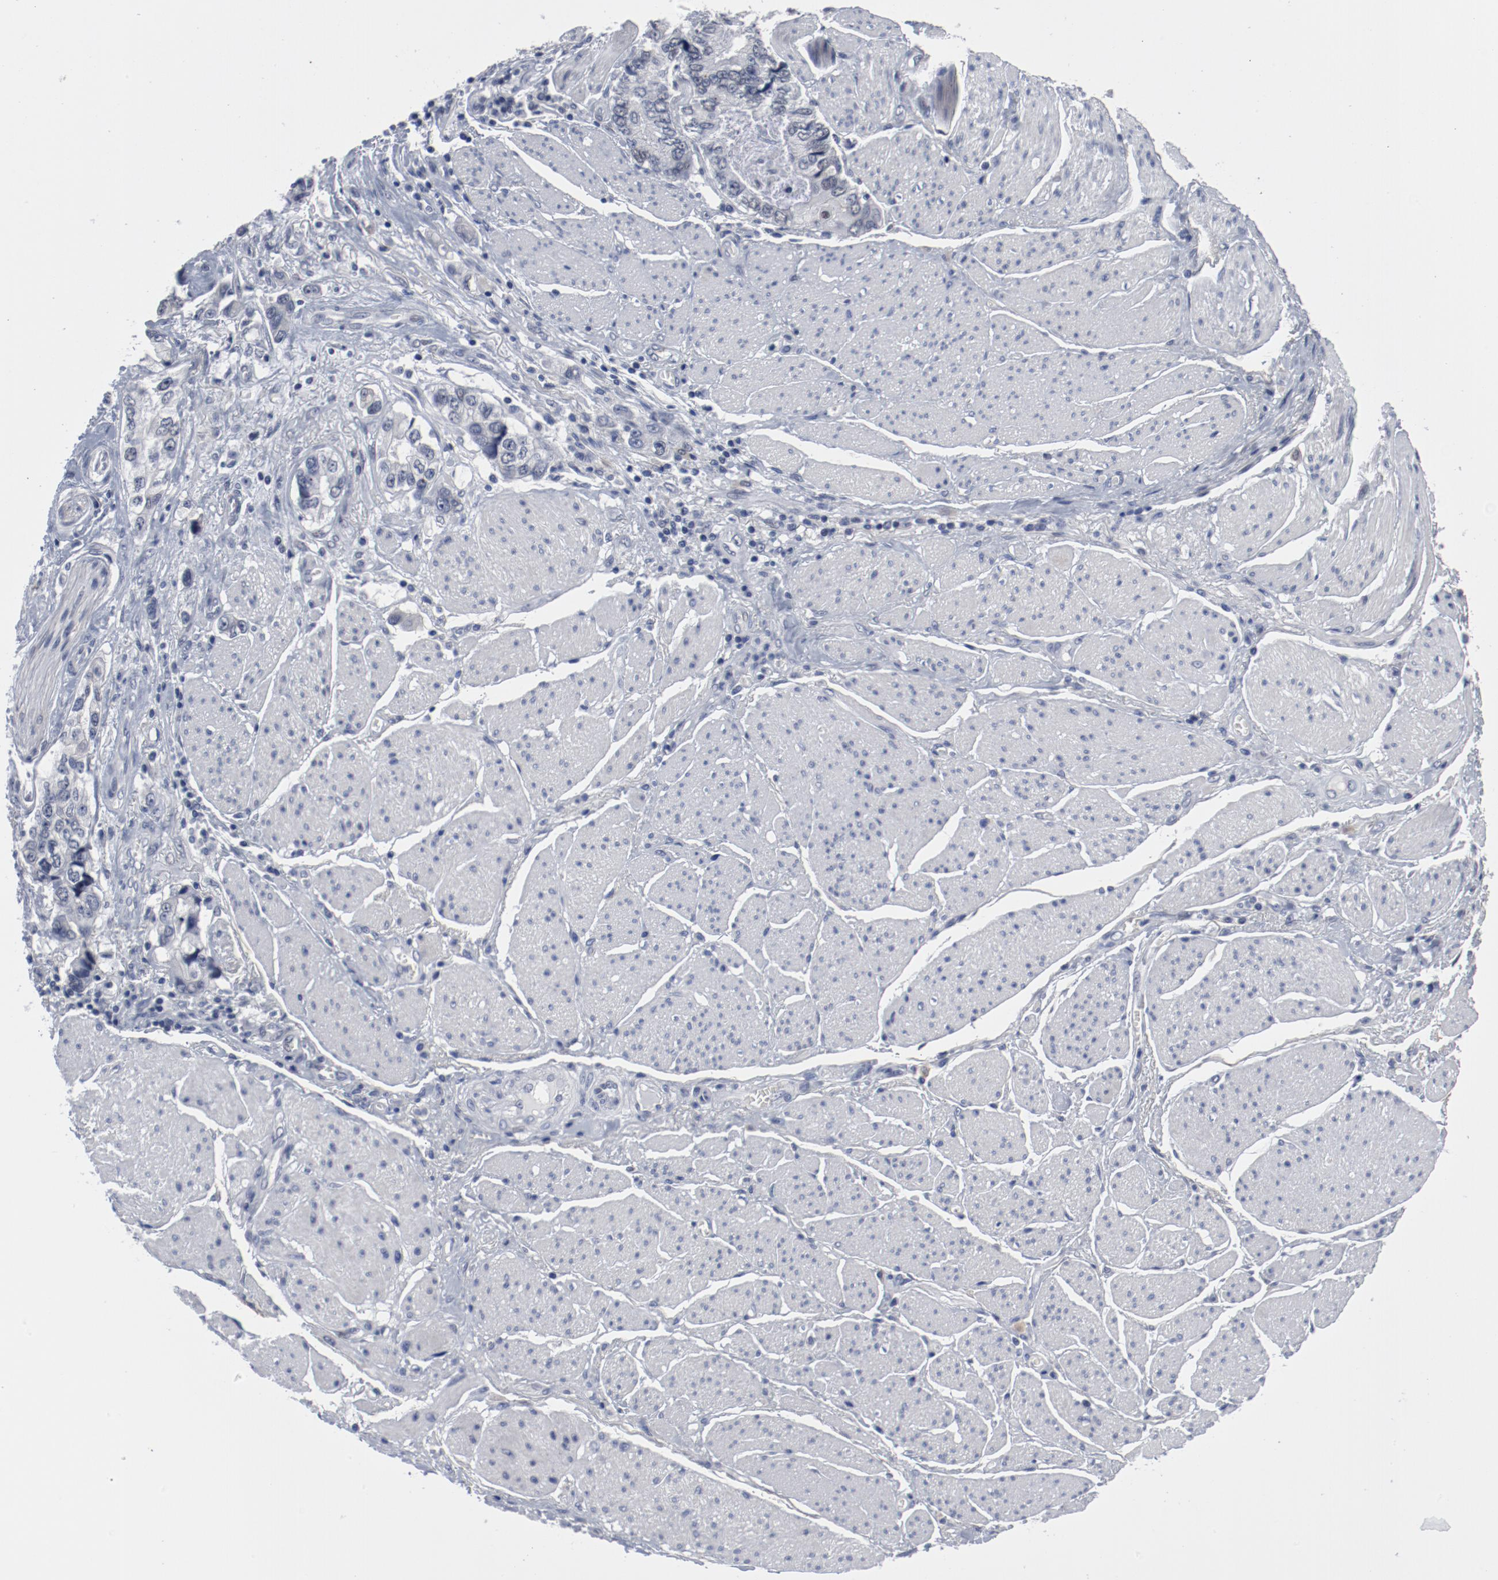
{"staining": {"intensity": "negative", "quantity": "none", "location": "none"}, "tissue": "stomach cancer", "cell_type": "Tumor cells", "image_type": "cancer", "snomed": [{"axis": "morphology", "description": "Adenocarcinoma, NOS"}, {"axis": "topography", "description": "Pancreas"}, {"axis": "topography", "description": "Stomach, upper"}], "caption": "This is an immunohistochemistry (IHC) image of adenocarcinoma (stomach). There is no positivity in tumor cells.", "gene": "ANKLE2", "patient": {"sex": "male", "age": 77}}